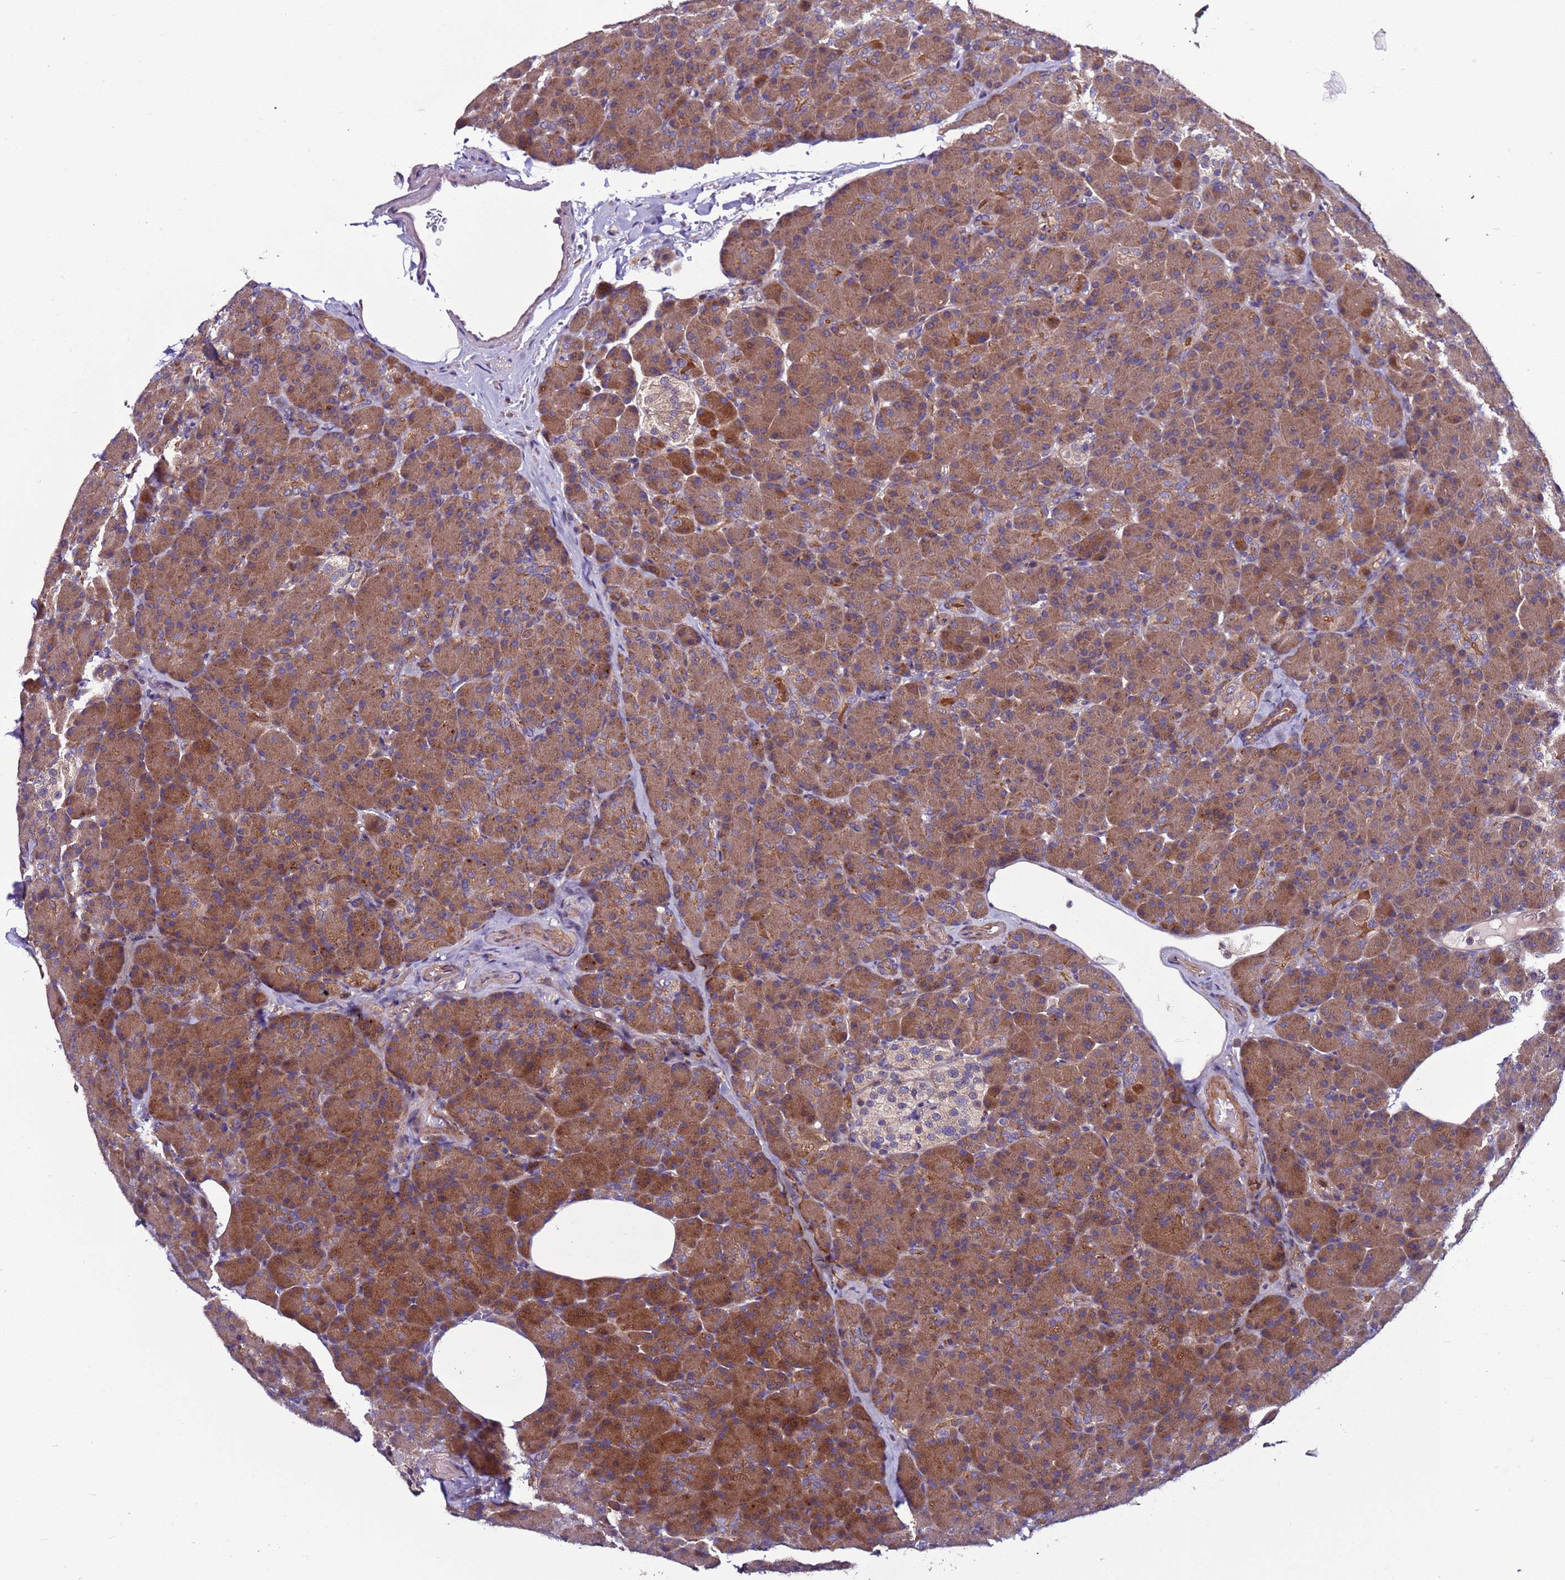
{"staining": {"intensity": "moderate", "quantity": ">75%", "location": "cytoplasmic/membranous"}, "tissue": "pancreas", "cell_type": "Exocrine glandular cells", "image_type": "normal", "snomed": [{"axis": "morphology", "description": "Normal tissue, NOS"}, {"axis": "topography", "description": "Pancreas"}], "caption": "Exocrine glandular cells reveal moderate cytoplasmic/membranous staining in about >75% of cells in benign pancreas.", "gene": "GAREM1", "patient": {"sex": "female", "age": 43}}